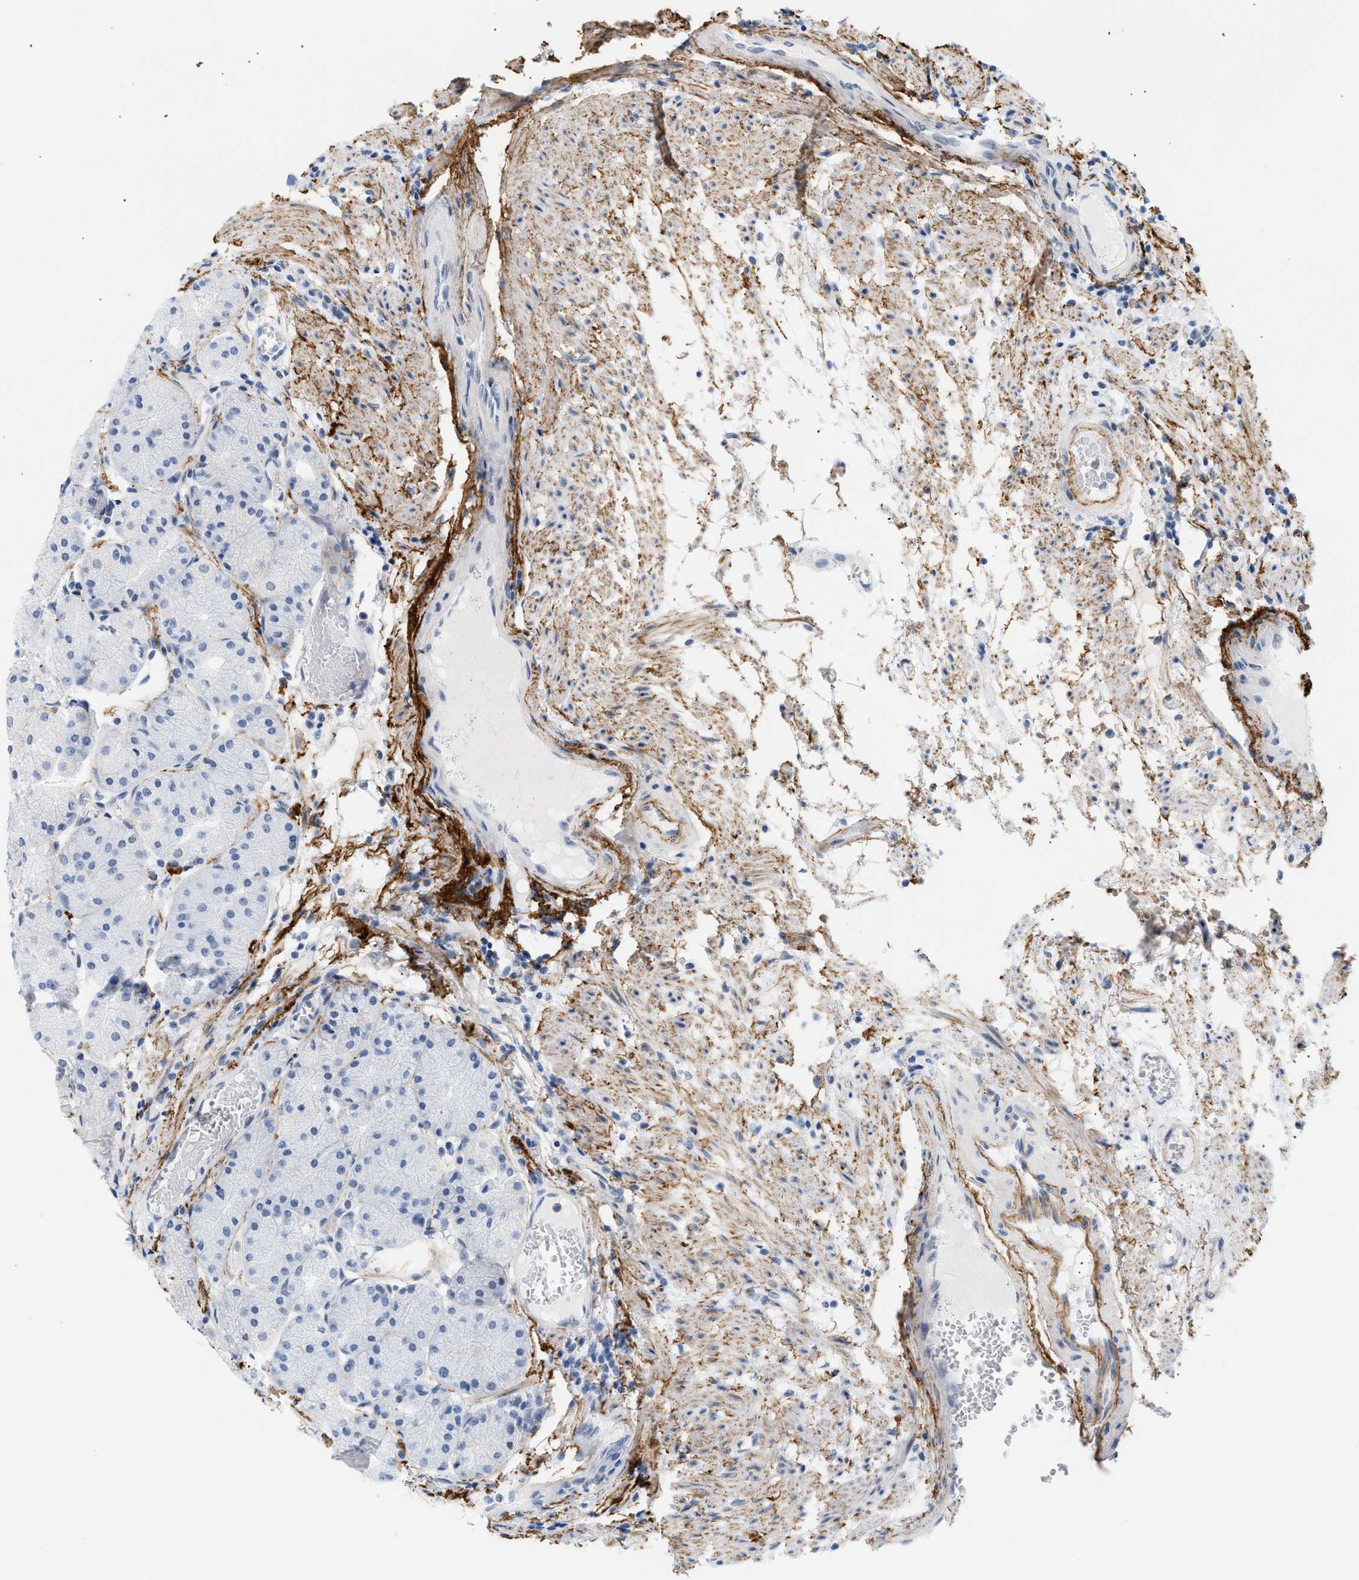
{"staining": {"intensity": "negative", "quantity": "none", "location": "none"}, "tissue": "stomach", "cell_type": "Glandular cells", "image_type": "normal", "snomed": [{"axis": "morphology", "description": "Normal tissue, NOS"}, {"axis": "topography", "description": "Stomach, upper"}], "caption": "Micrograph shows no significant protein positivity in glandular cells of unremarkable stomach.", "gene": "ELN", "patient": {"sex": "male", "age": 72}}